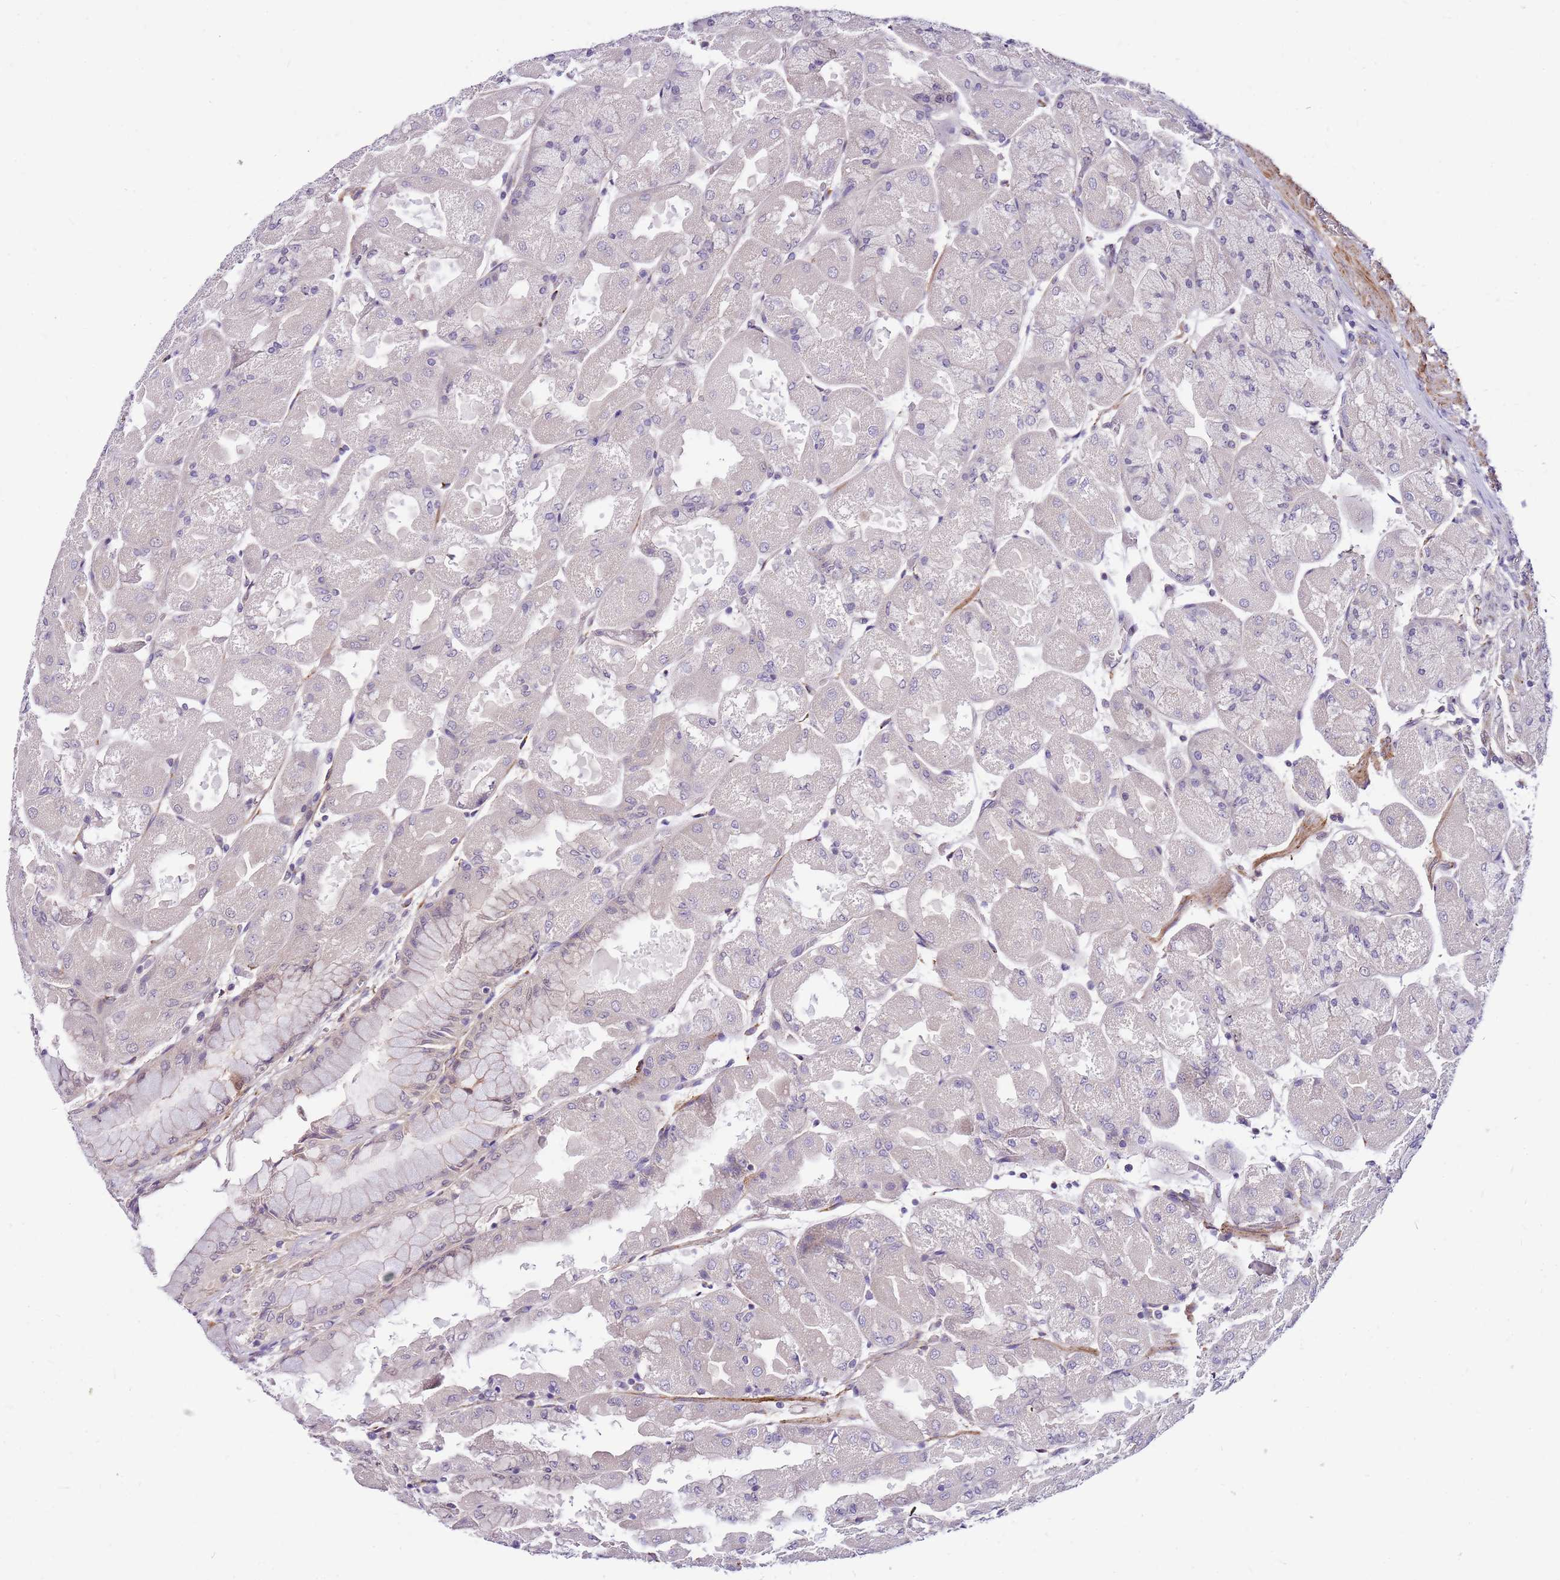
{"staining": {"intensity": "negative", "quantity": "none", "location": "none"}, "tissue": "stomach", "cell_type": "Glandular cells", "image_type": "normal", "snomed": [{"axis": "morphology", "description": "Normal tissue, NOS"}, {"axis": "topography", "description": "Stomach"}], "caption": "Immunohistochemistry (IHC) of benign stomach displays no positivity in glandular cells. (DAB immunohistochemistry, high magnification).", "gene": "POLE3", "patient": {"sex": "female", "age": 61}}